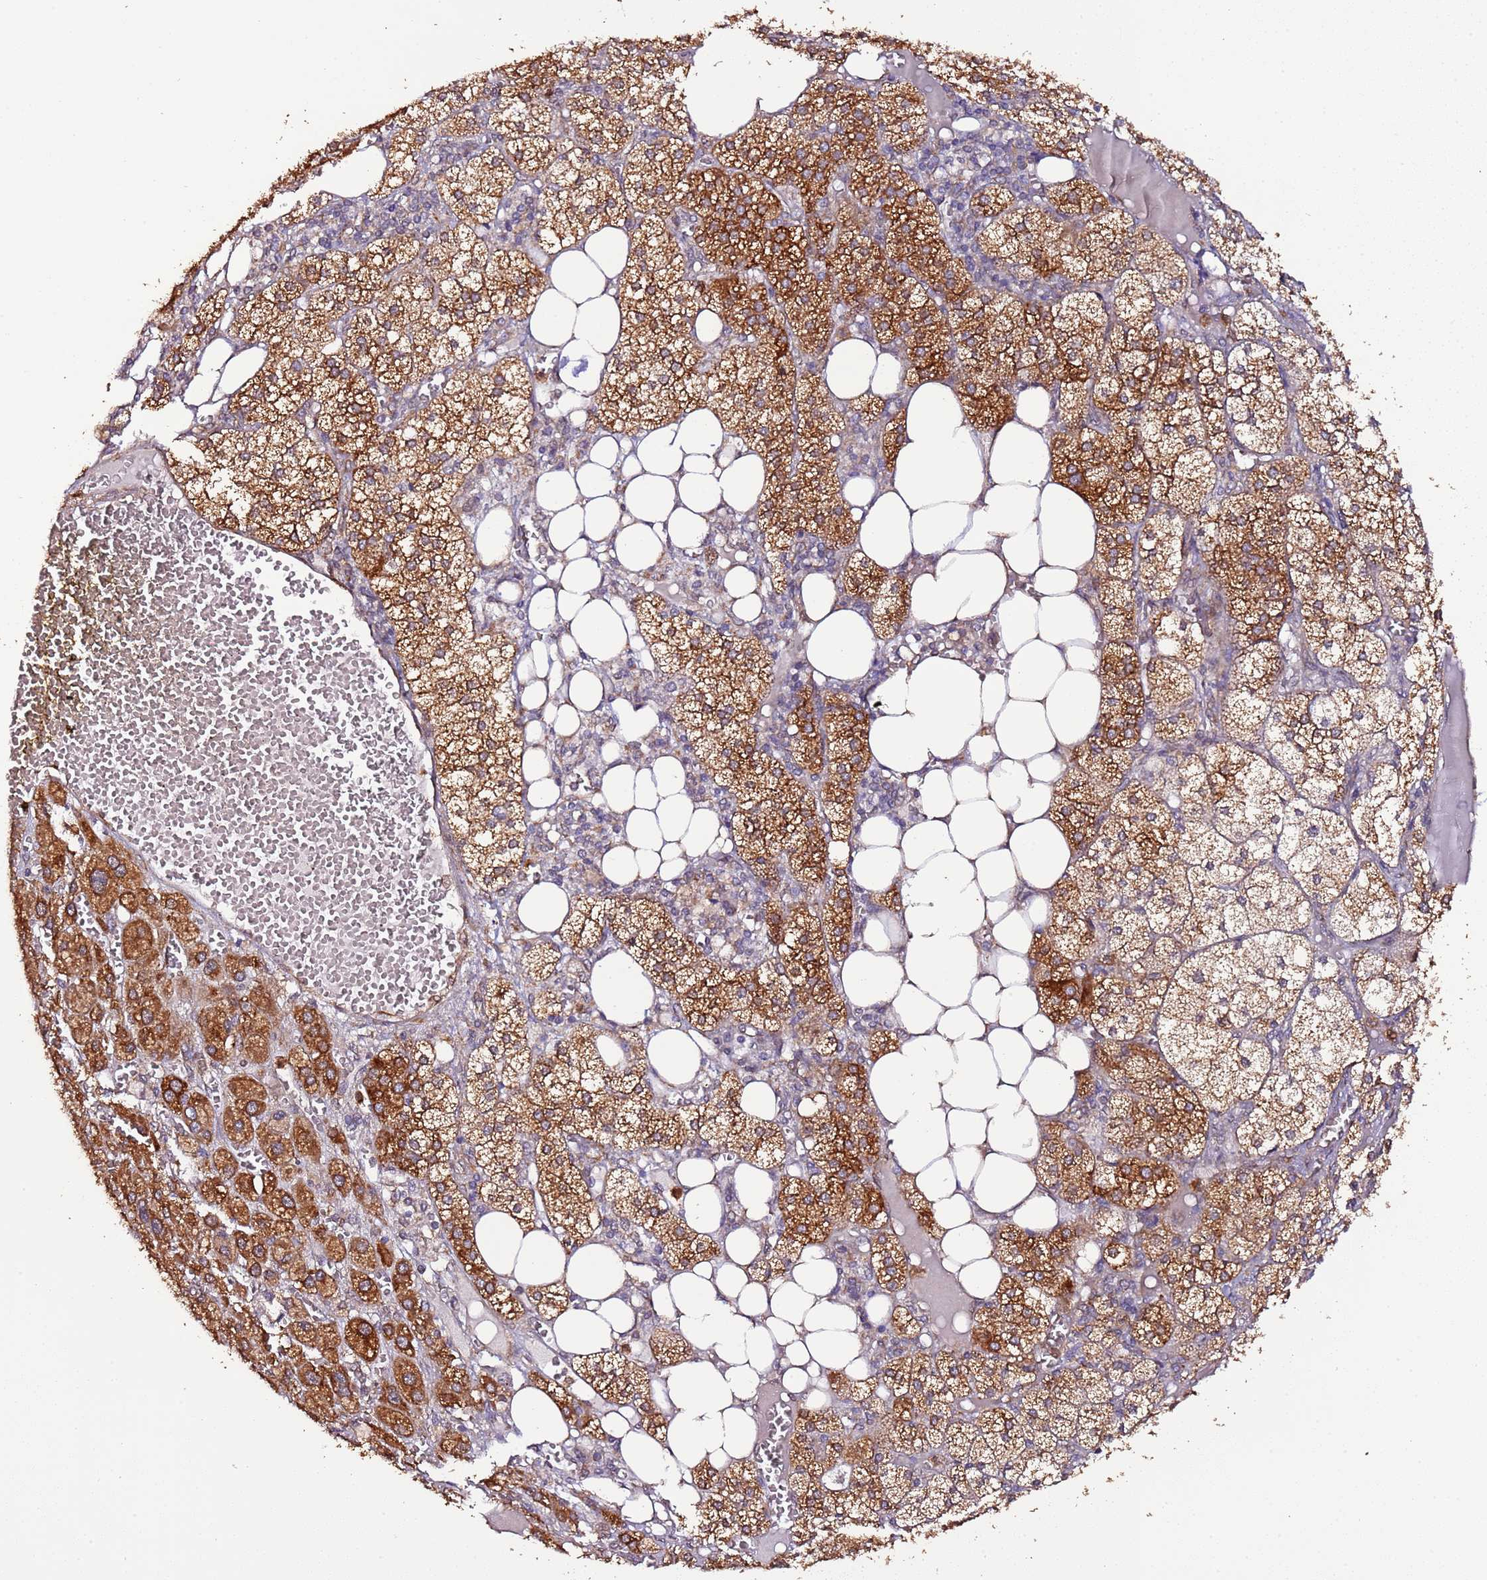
{"staining": {"intensity": "strong", "quantity": ">75%", "location": "cytoplasmic/membranous"}, "tissue": "adrenal gland", "cell_type": "Glandular cells", "image_type": "normal", "snomed": [{"axis": "morphology", "description": "Normal tissue, NOS"}, {"axis": "topography", "description": "Adrenal gland"}], "caption": "The image displays immunohistochemical staining of benign adrenal gland. There is strong cytoplasmic/membranous expression is appreciated in about >75% of glandular cells.", "gene": "SLC41A3", "patient": {"sex": "female", "age": 61}}